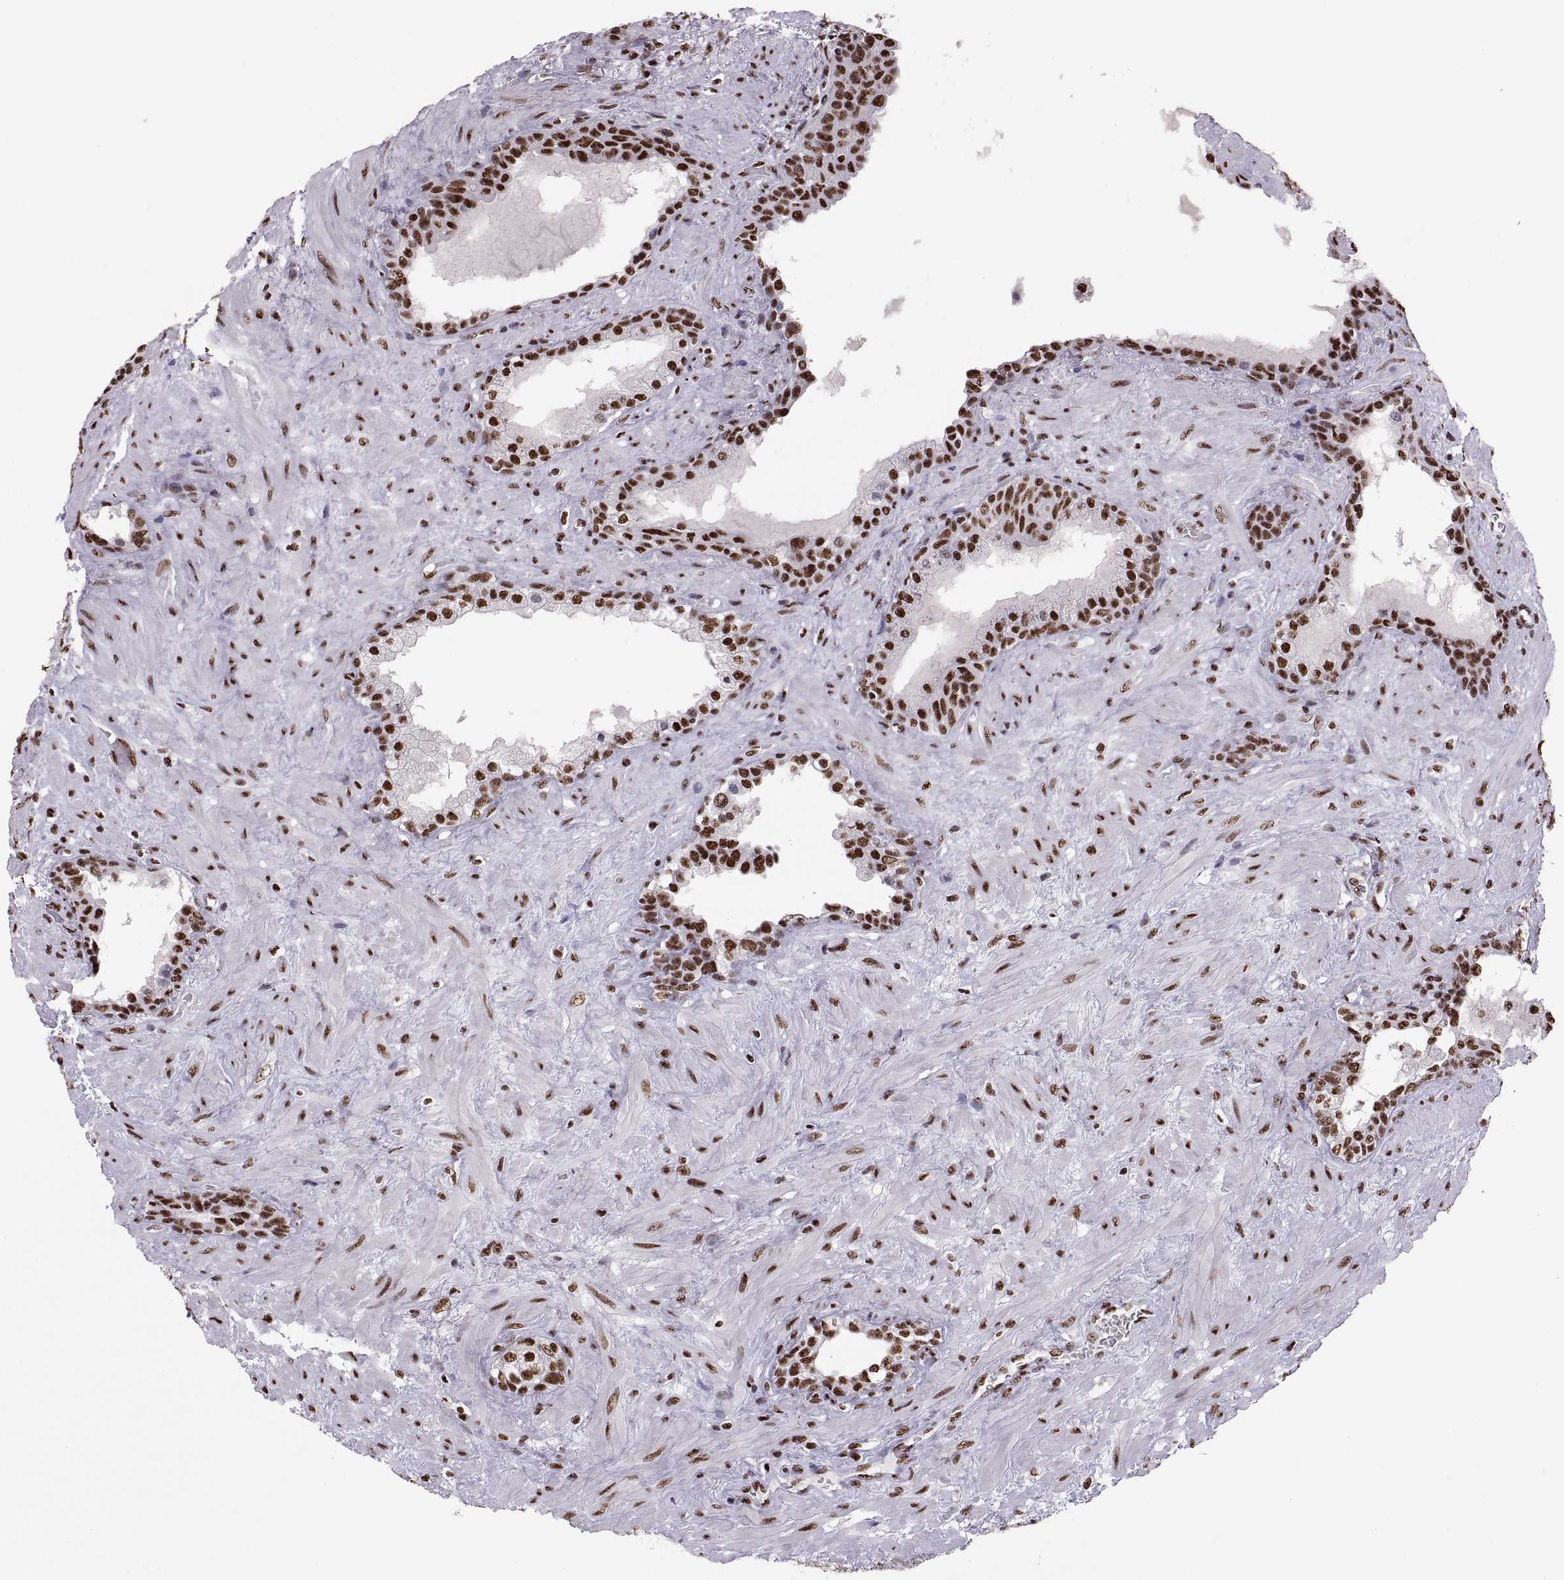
{"staining": {"intensity": "strong", "quantity": ">75%", "location": "nuclear"}, "tissue": "prostate", "cell_type": "Glandular cells", "image_type": "normal", "snomed": [{"axis": "morphology", "description": "Normal tissue, NOS"}, {"axis": "topography", "description": "Prostate"}], "caption": "High-power microscopy captured an immunohistochemistry histopathology image of normal prostate, revealing strong nuclear positivity in approximately >75% of glandular cells.", "gene": "SNAI1", "patient": {"sex": "male", "age": 63}}